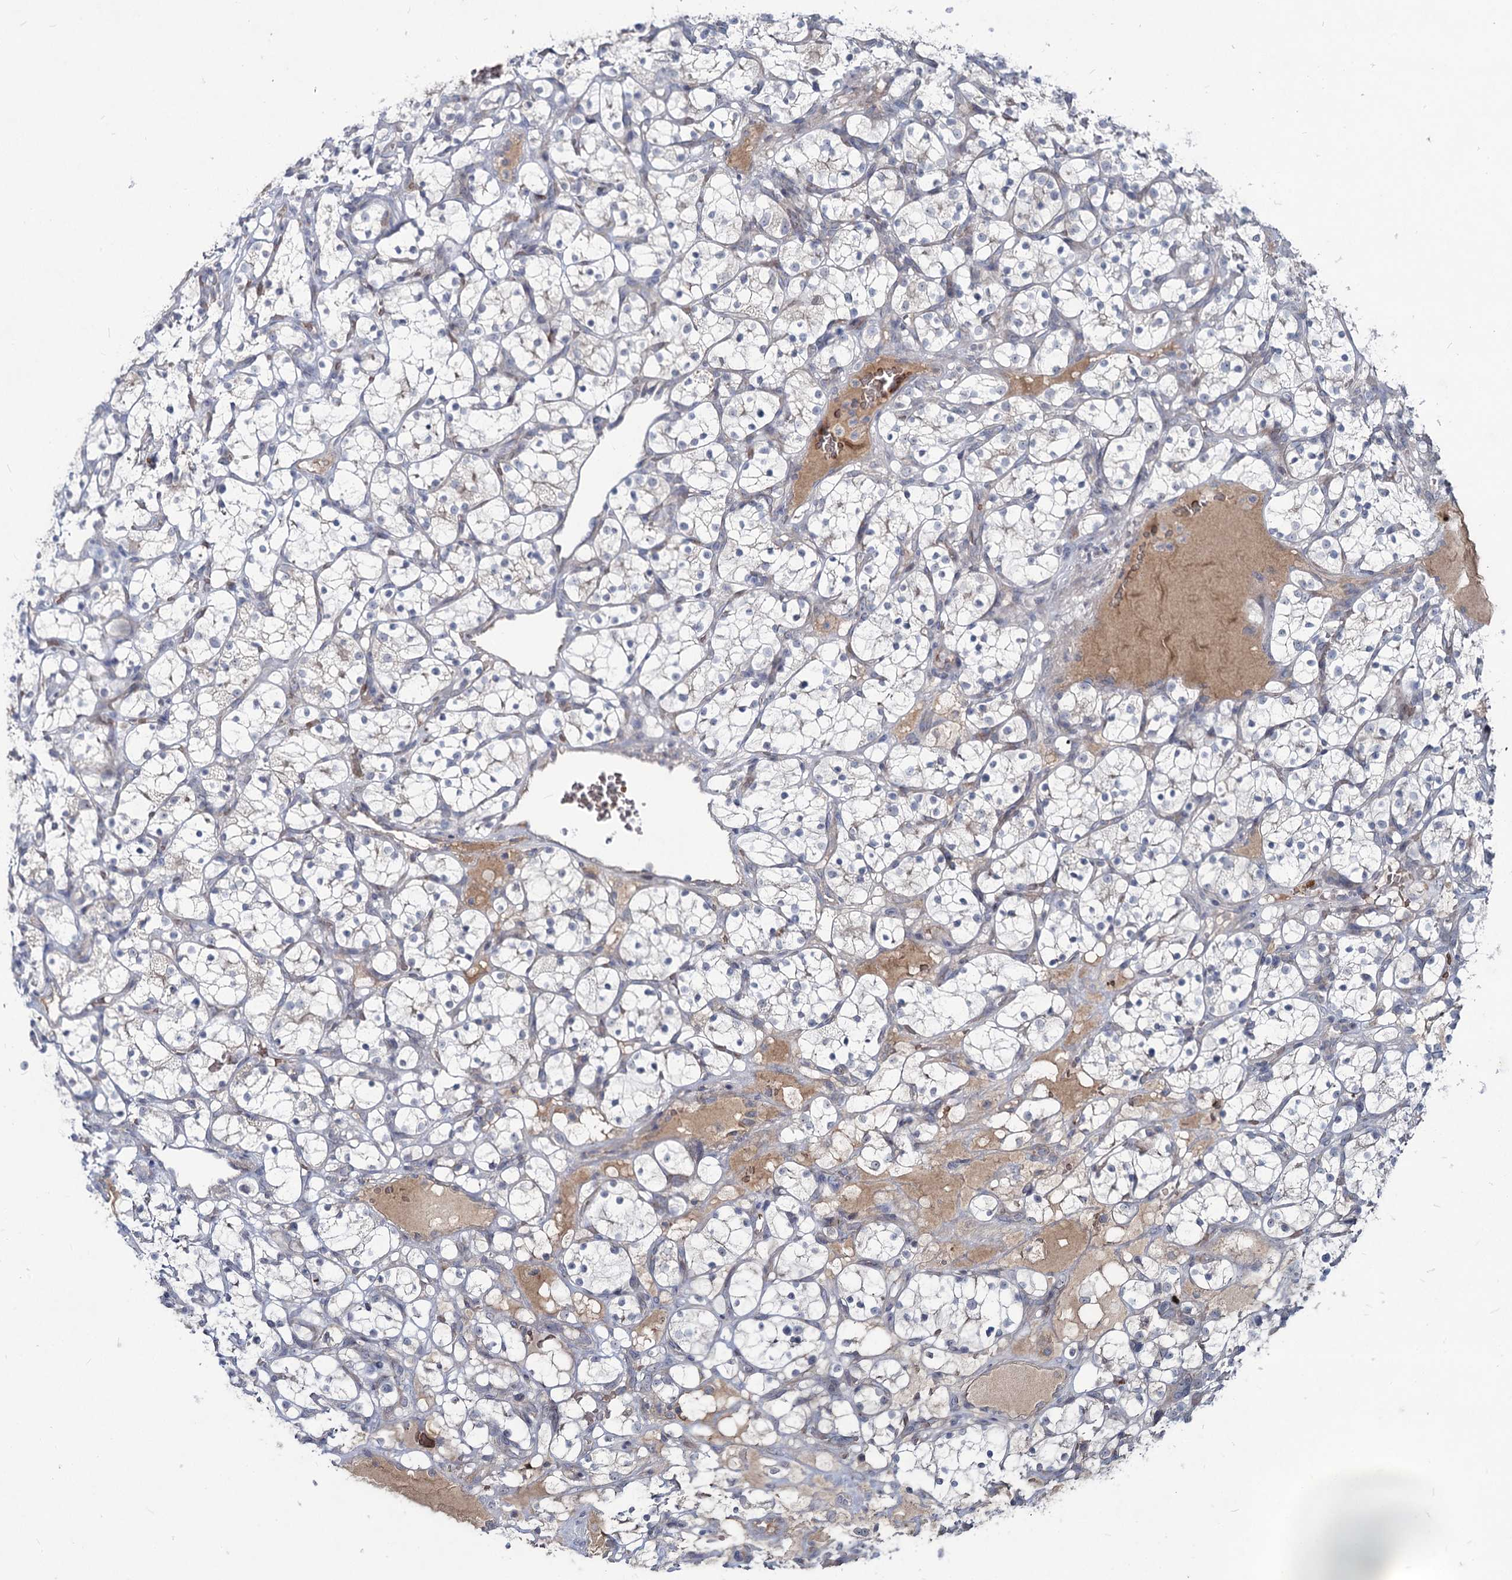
{"staining": {"intensity": "negative", "quantity": "none", "location": "none"}, "tissue": "renal cancer", "cell_type": "Tumor cells", "image_type": "cancer", "snomed": [{"axis": "morphology", "description": "Adenocarcinoma, NOS"}, {"axis": "topography", "description": "Kidney"}], "caption": "The image shows no significant positivity in tumor cells of renal cancer (adenocarcinoma). Brightfield microscopy of immunohistochemistry stained with DAB (brown) and hematoxylin (blue), captured at high magnification.", "gene": "RNF6", "patient": {"sex": "female", "age": 69}}